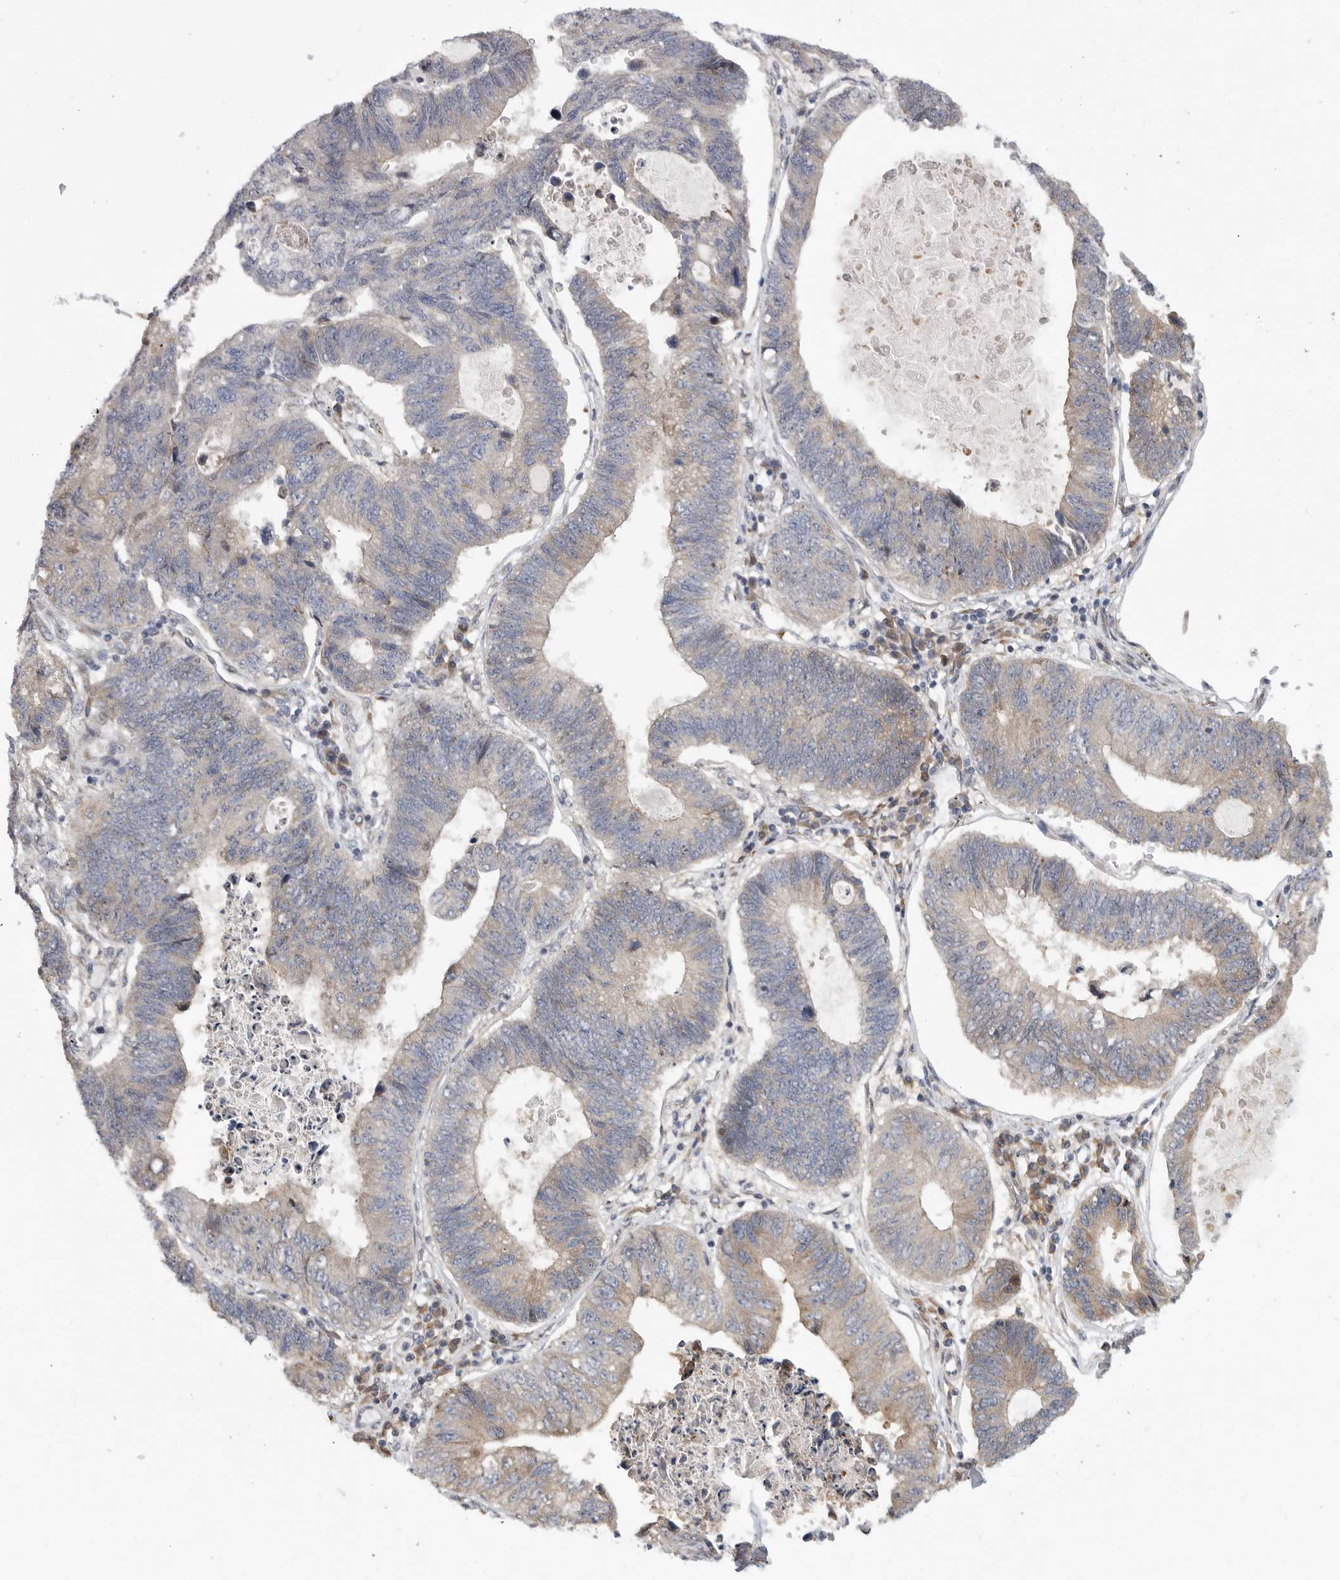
{"staining": {"intensity": "weak", "quantity": "<25%", "location": "cytoplasmic/membranous"}, "tissue": "stomach cancer", "cell_type": "Tumor cells", "image_type": "cancer", "snomed": [{"axis": "morphology", "description": "Adenocarcinoma, NOS"}, {"axis": "topography", "description": "Stomach"}], "caption": "DAB immunohistochemical staining of stomach adenocarcinoma reveals no significant expression in tumor cells. The staining was performed using DAB to visualize the protein expression in brown, while the nuclei were stained in blue with hematoxylin (Magnification: 20x).", "gene": "FBXO43", "patient": {"sex": "male", "age": 59}}